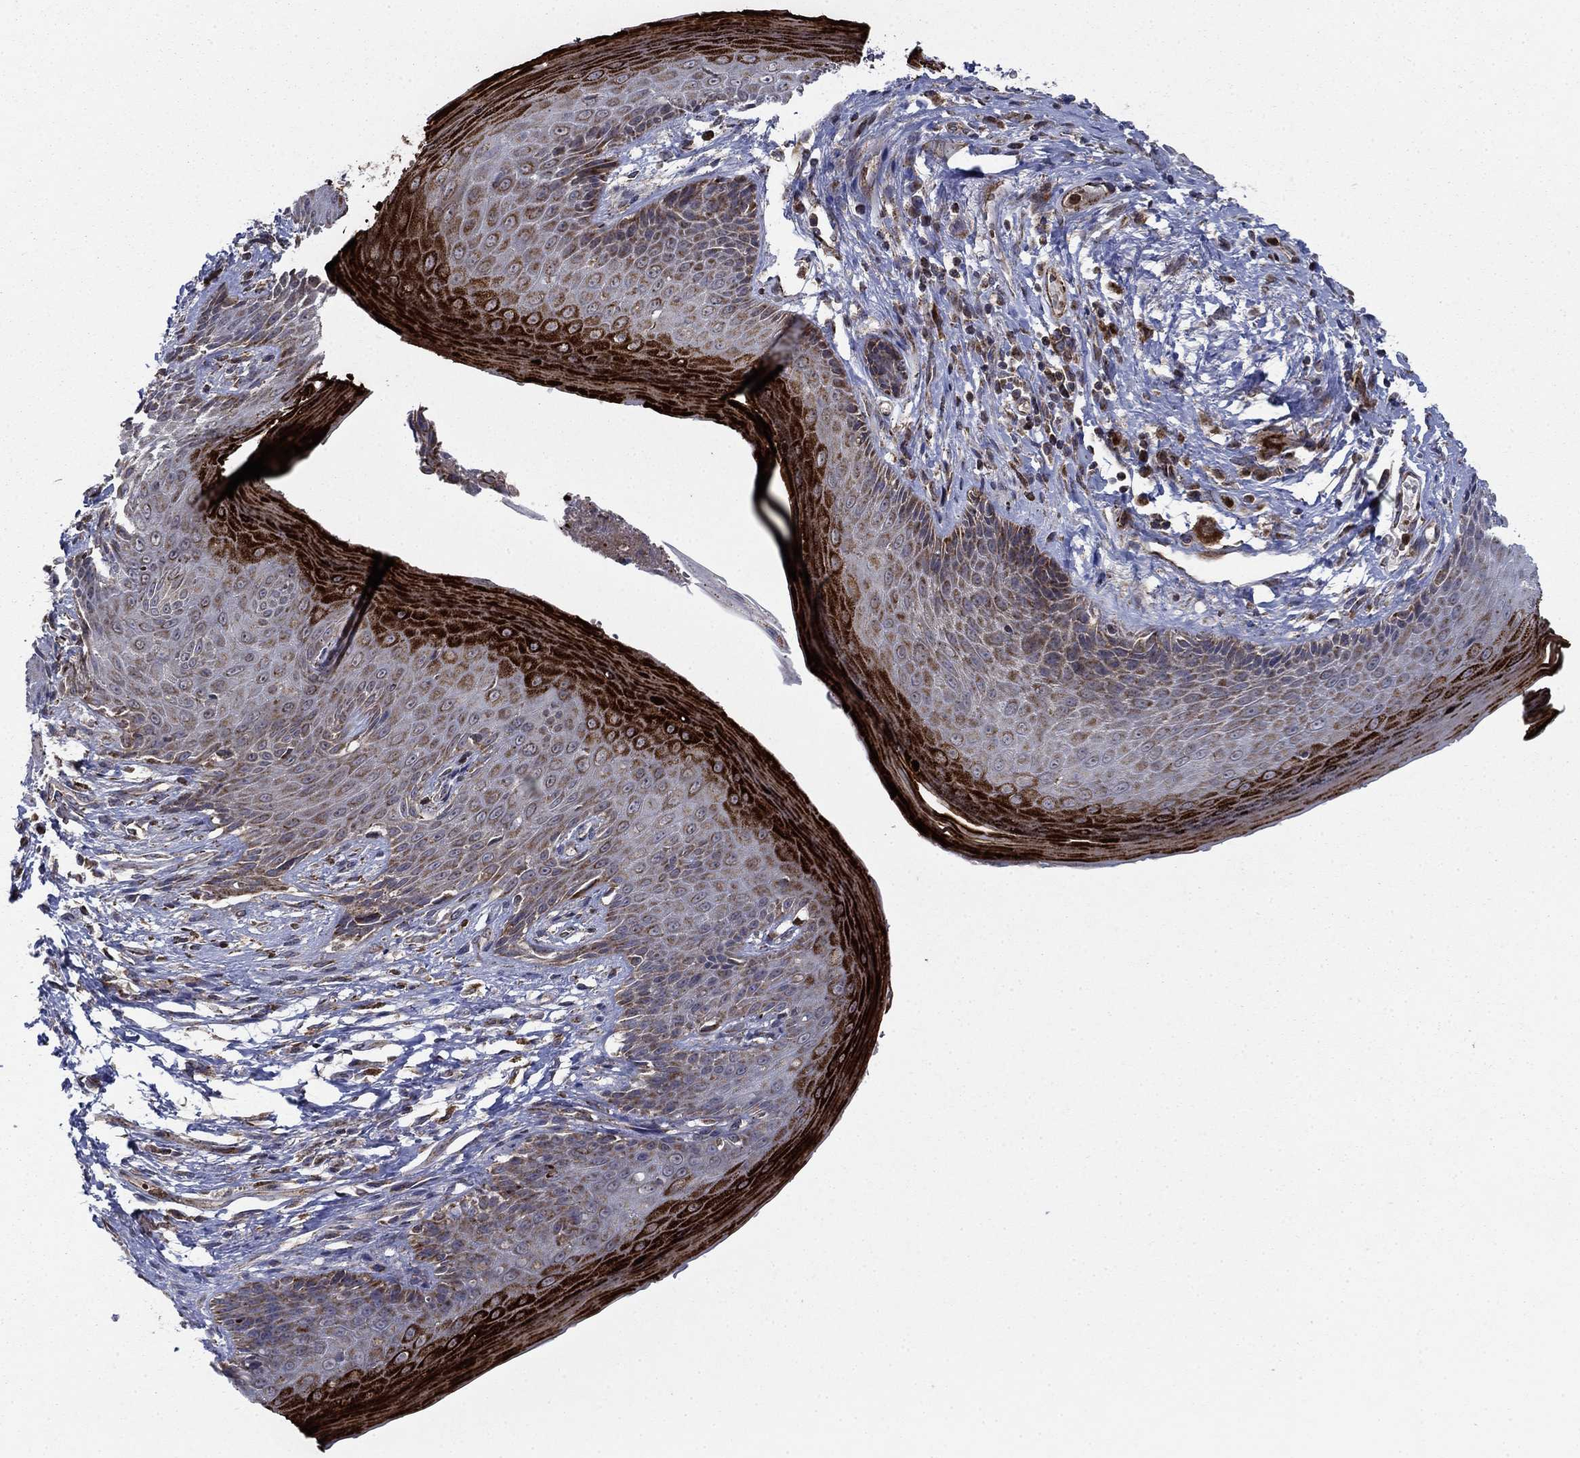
{"staining": {"intensity": "strong", "quantity": "<25%", "location": "cytoplasmic/membranous"}, "tissue": "skin", "cell_type": "Epidermal cells", "image_type": "normal", "snomed": [{"axis": "morphology", "description": "Normal tissue, NOS"}, {"axis": "morphology", "description": "Adenocarcinoma, NOS"}, {"axis": "topography", "description": "Rectum"}, {"axis": "topography", "description": "Anal"}], "caption": "An immunohistochemistry photomicrograph of normal tissue is shown. Protein staining in brown highlights strong cytoplasmic/membranous positivity in skin within epidermal cells. (brown staining indicates protein expression, while blue staining denotes nuclei).", "gene": "RNF19B", "patient": {"sex": "female", "age": 68}}